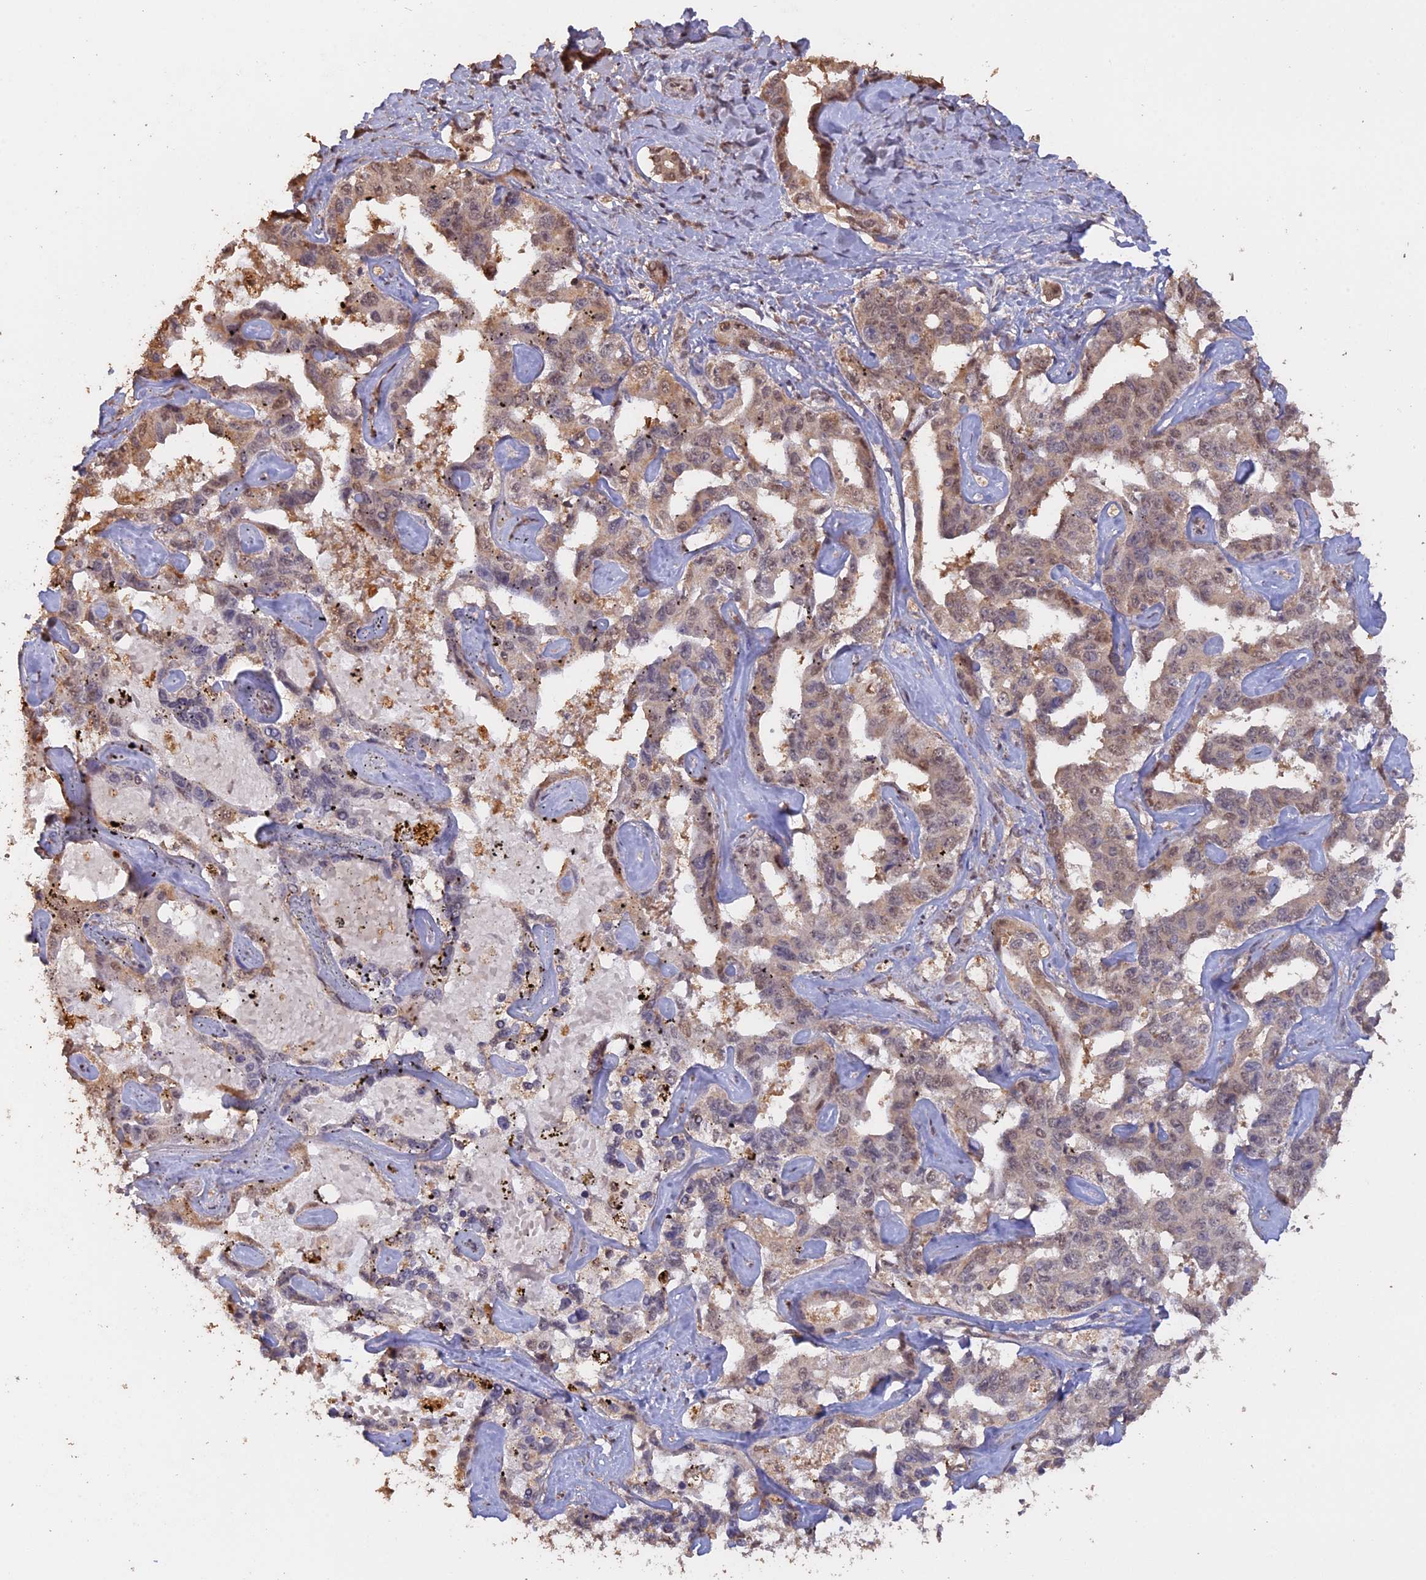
{"staining": {"intensity": "weak", "quantity": "25%-75%", "location": "nuclear"}, "tissue": "liver cancer", "cell_type": "Tumor cells", "image_type": "cancer", "snomed": [{"axis": "morphology", "description": "Cholangiocarcinoma"}, {"axis": "topography", "description": "Liver"}], "caption": "Human cholangiocarcinoma (liver) stained for a protein (brown) displays weak nuclear positive expression in about 25%-75% of tumor cells.", "gene": "PSMC6", "patient": {"sex": "male", "age": 59}}